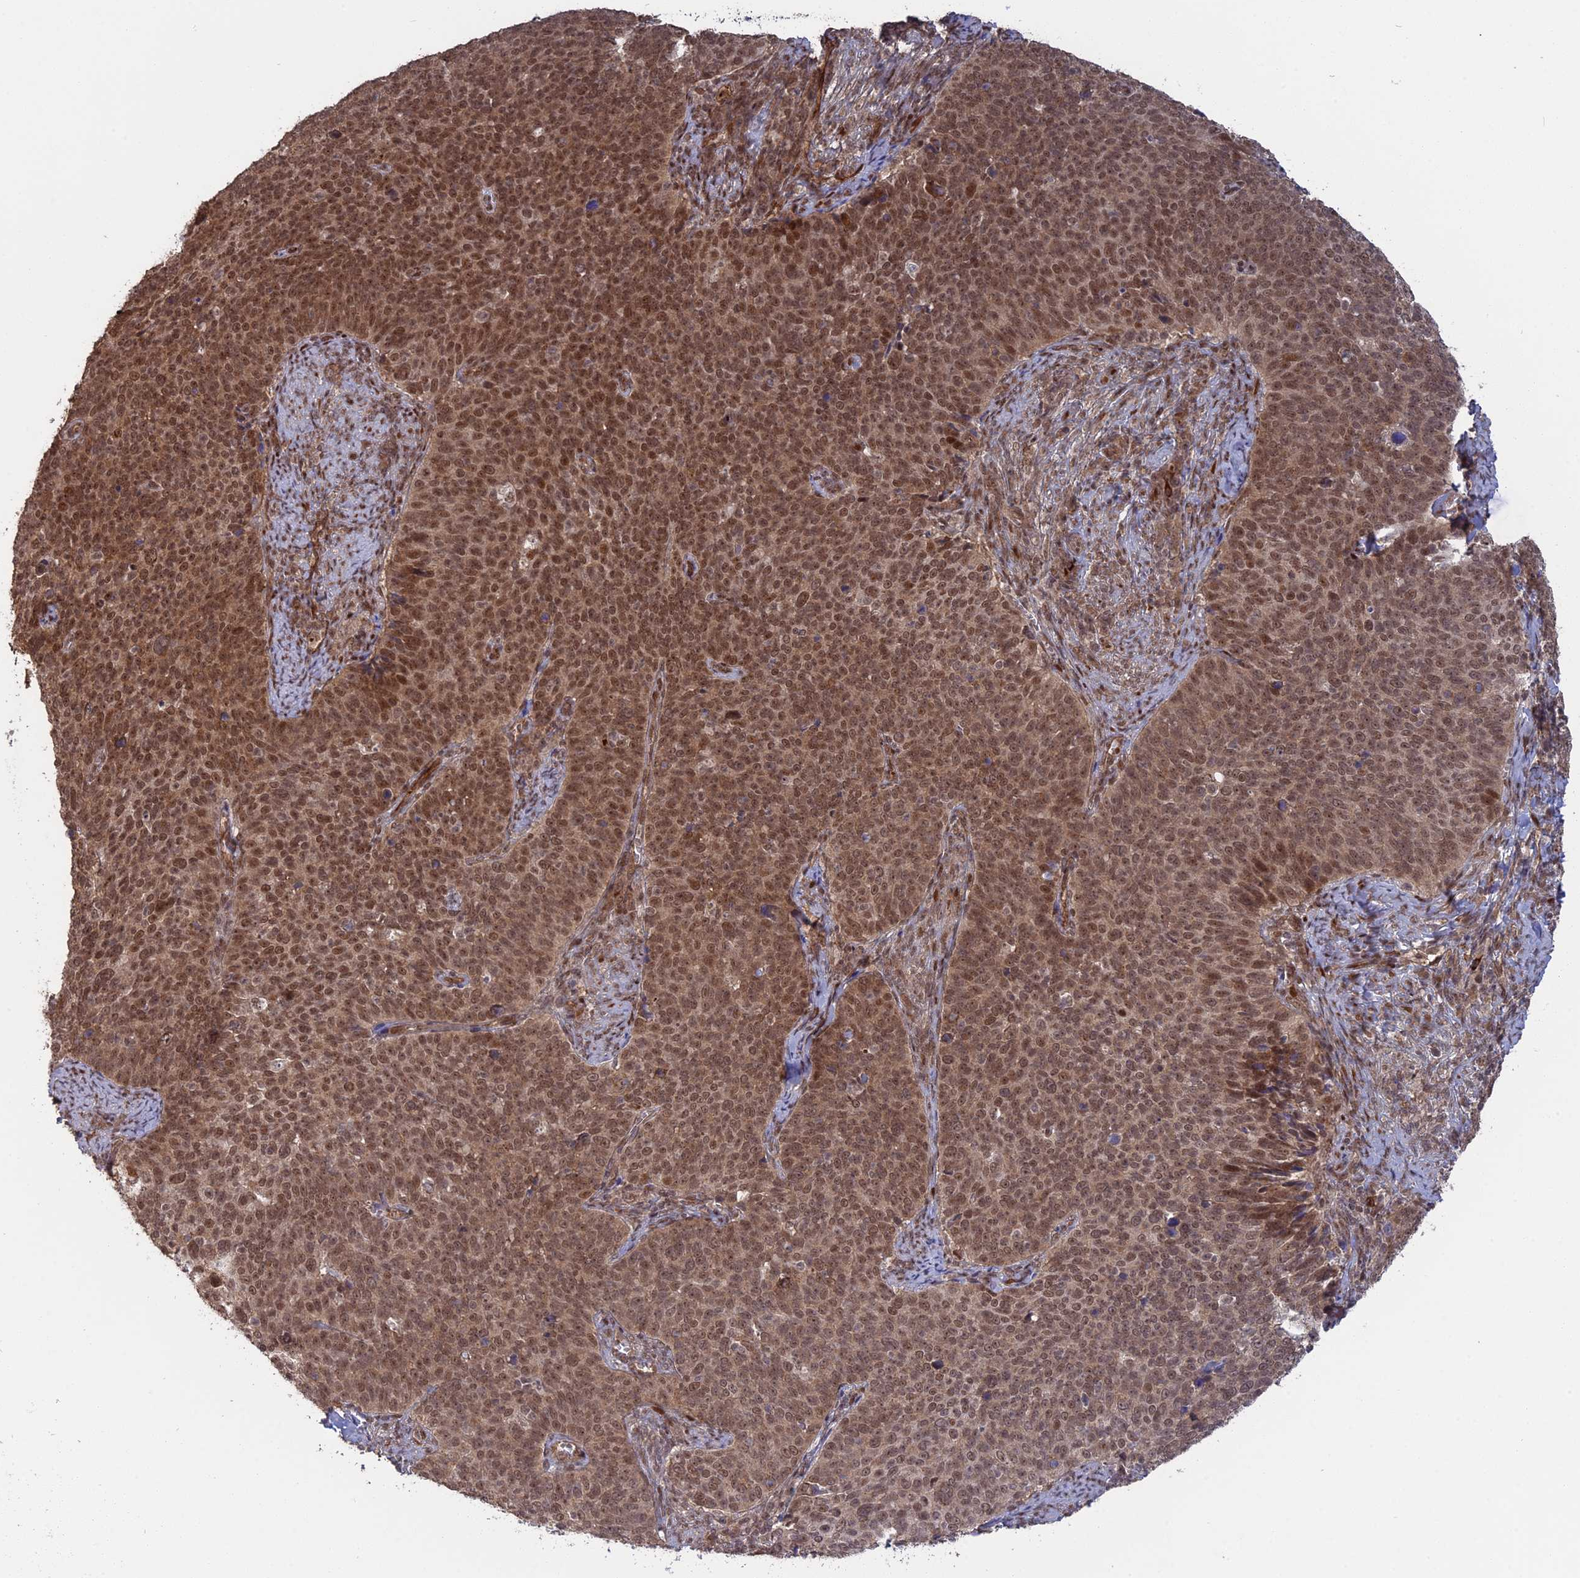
{"staining": {"intensity": "moderate", "quantity": ">75%", "location": "nuclear"}, "tissue": "cervical cancer", "cell_type": "Tumor cells", "image_type": "cancer", "snomed": [{"axis": "morphology", "description": "Normal tissue, NOS"}, {"axis": "morphology", "description": "Squamous cell carcinoma, NOS"}, {"axis": "topography", "description": "Cervix"}], "caption": "Cervical cancer (squamous cell carcinoma) was stained to show a protein in brown. There is medium levels of moderate nuclear expression in about >75% of tumor cells. (DAB (3,3'-diaminobenzidine) IHC, brown staining for protein, blue staining for nuclei).", "gene": "PKIG", "patient": {"sex": "female", "age": 39}}